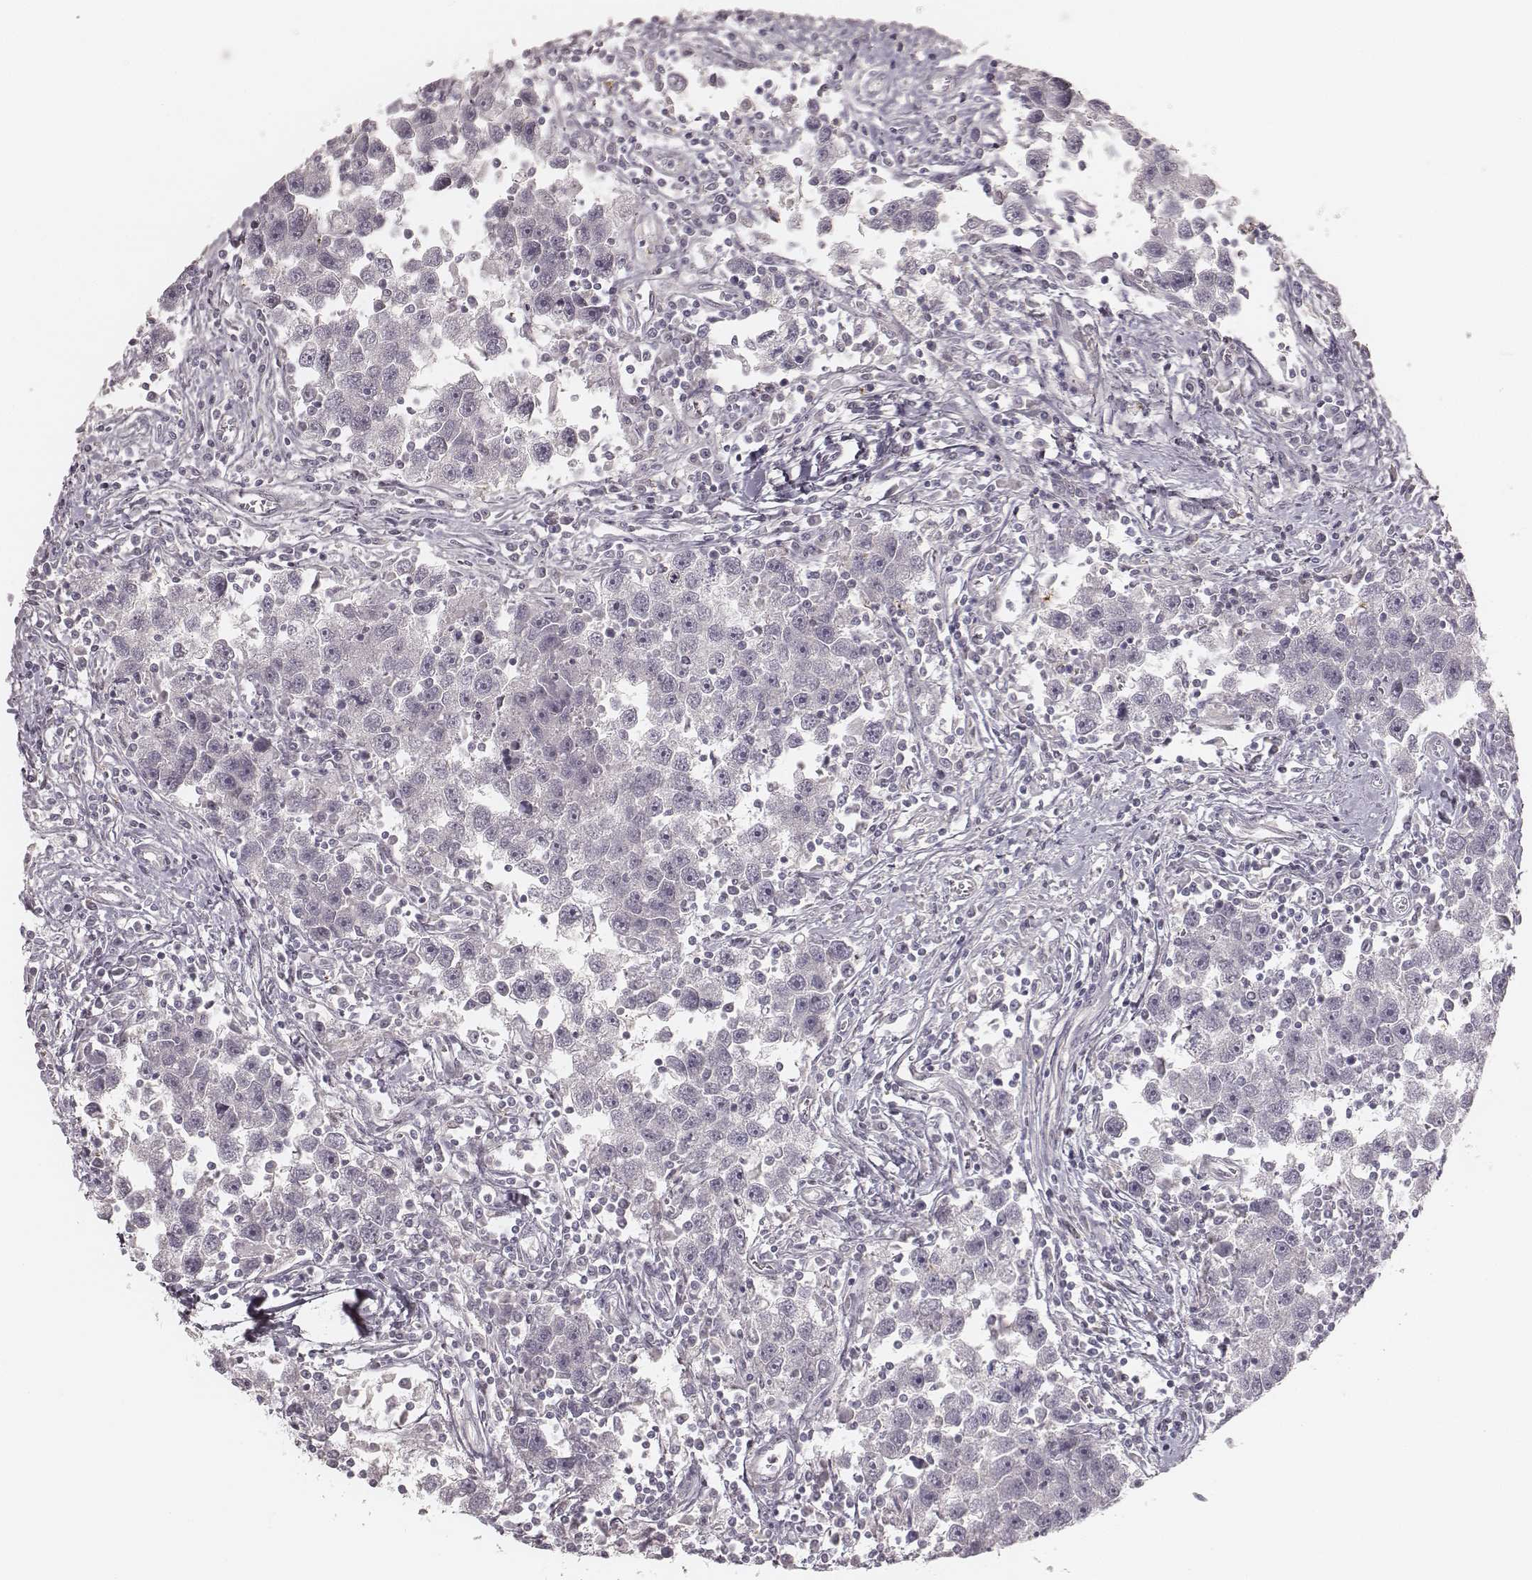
{"staining": {"intensity": "negative", "quantity": "none", "location": "none"}, "tissue": "testis cancer", "cell_type": "Tumor cells", "image_type": "cancer", "snomed": [{"axis": "morphology", "description": "Seminoma, NOS"}, {"axis": "topography", "description": "Testis"}], "caption": "The micrograph shows no staining of tumor cells in testis cancer (seminoma).", "gene": "KITLG", "patient": {"sex": "male", "age": 30}}